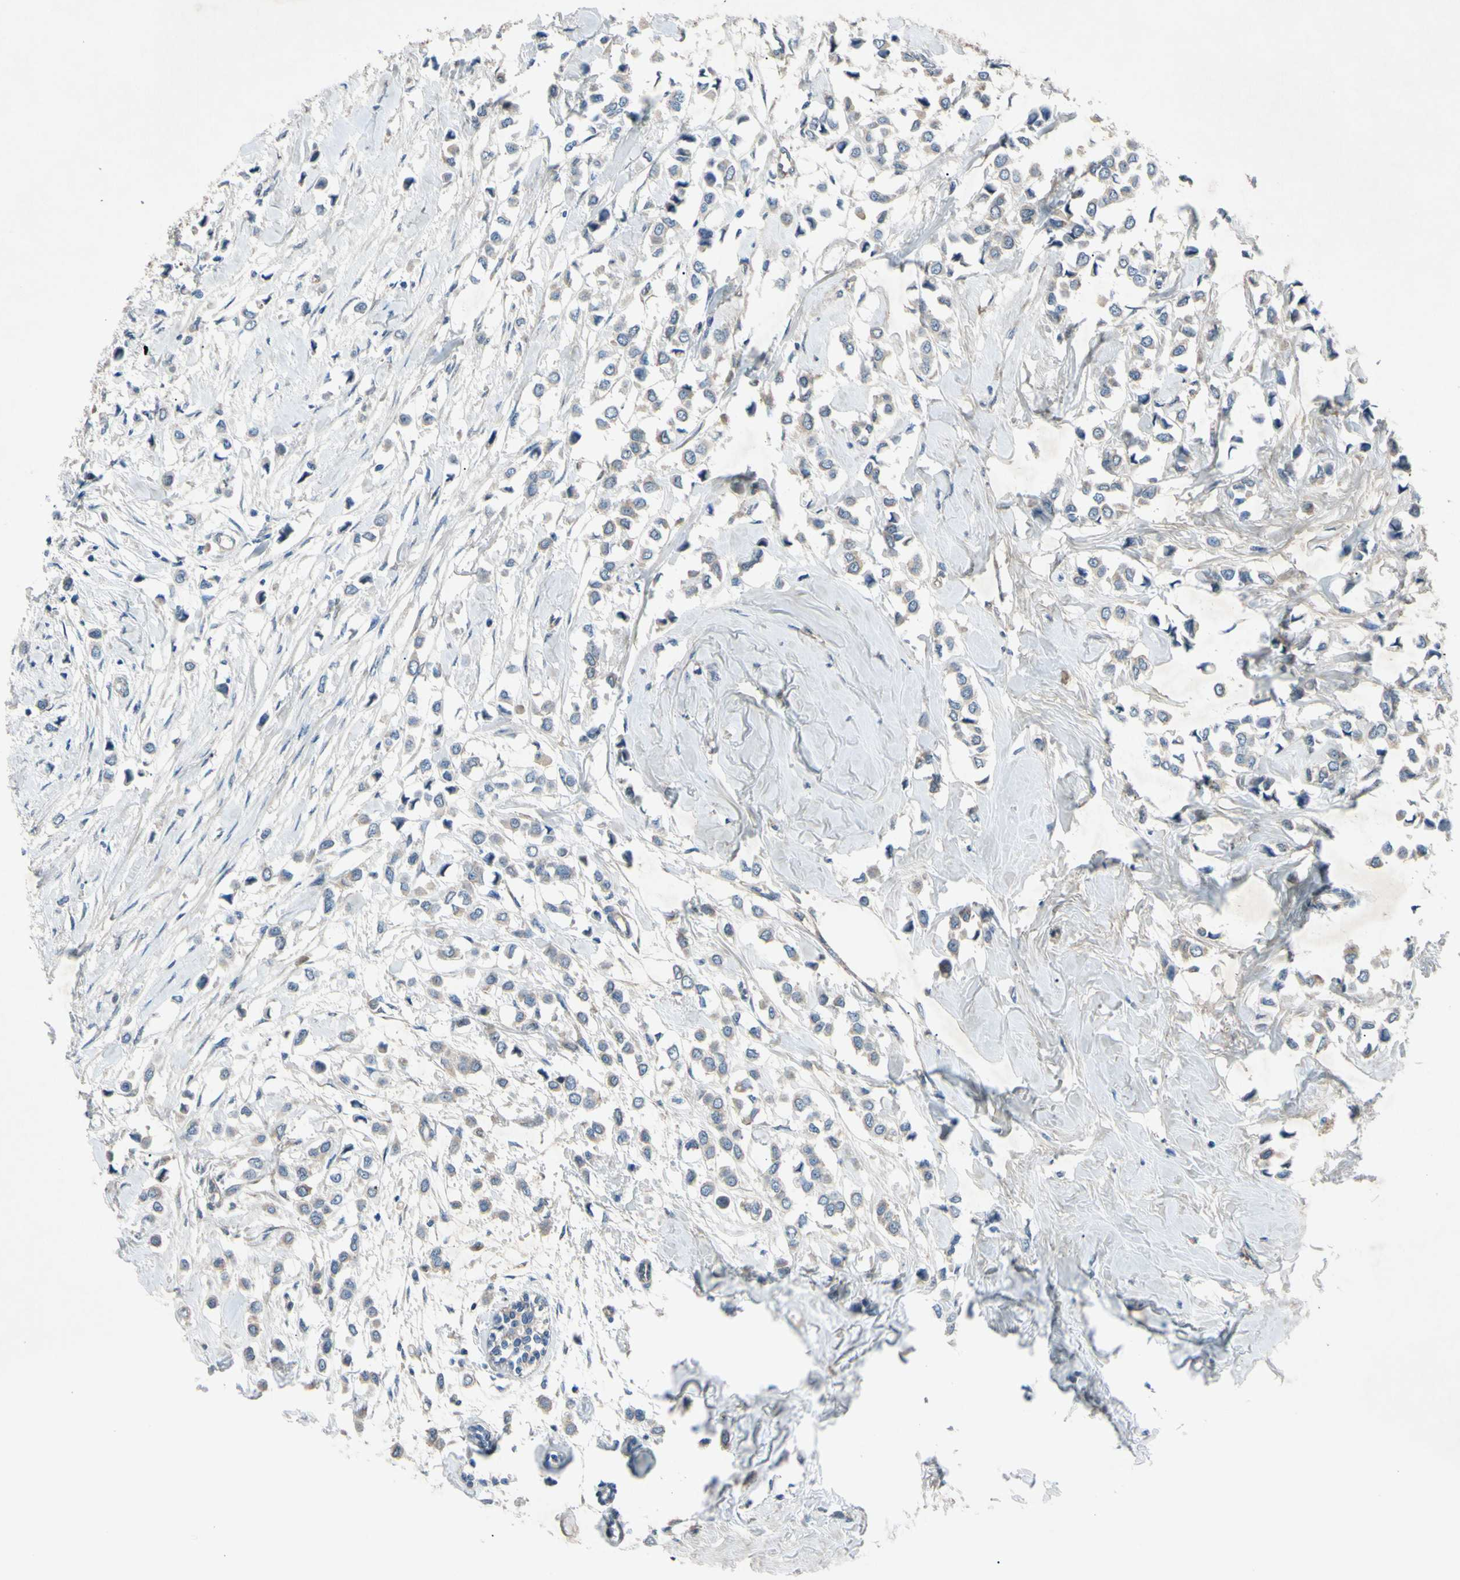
{"staining": {"intensity": "weak", "quantity": "<25%", "location": "cytoplasmic/membranous"}, "tissue": "breast cancer", "cell_type": "Tumor cells", "image_type": "cancer", "snomed": [{"axis": "morphology", "description": "Lobular carcinoma"}, {"axis": "topography", "description": "Breast"}], "caption": "Tumor cells show no significant expression in breast cancer (lobular carcinoma). Nuclei are stained in blue.", "gene": "HILPDA", "patient": {"sex": "female", "age": 51}}